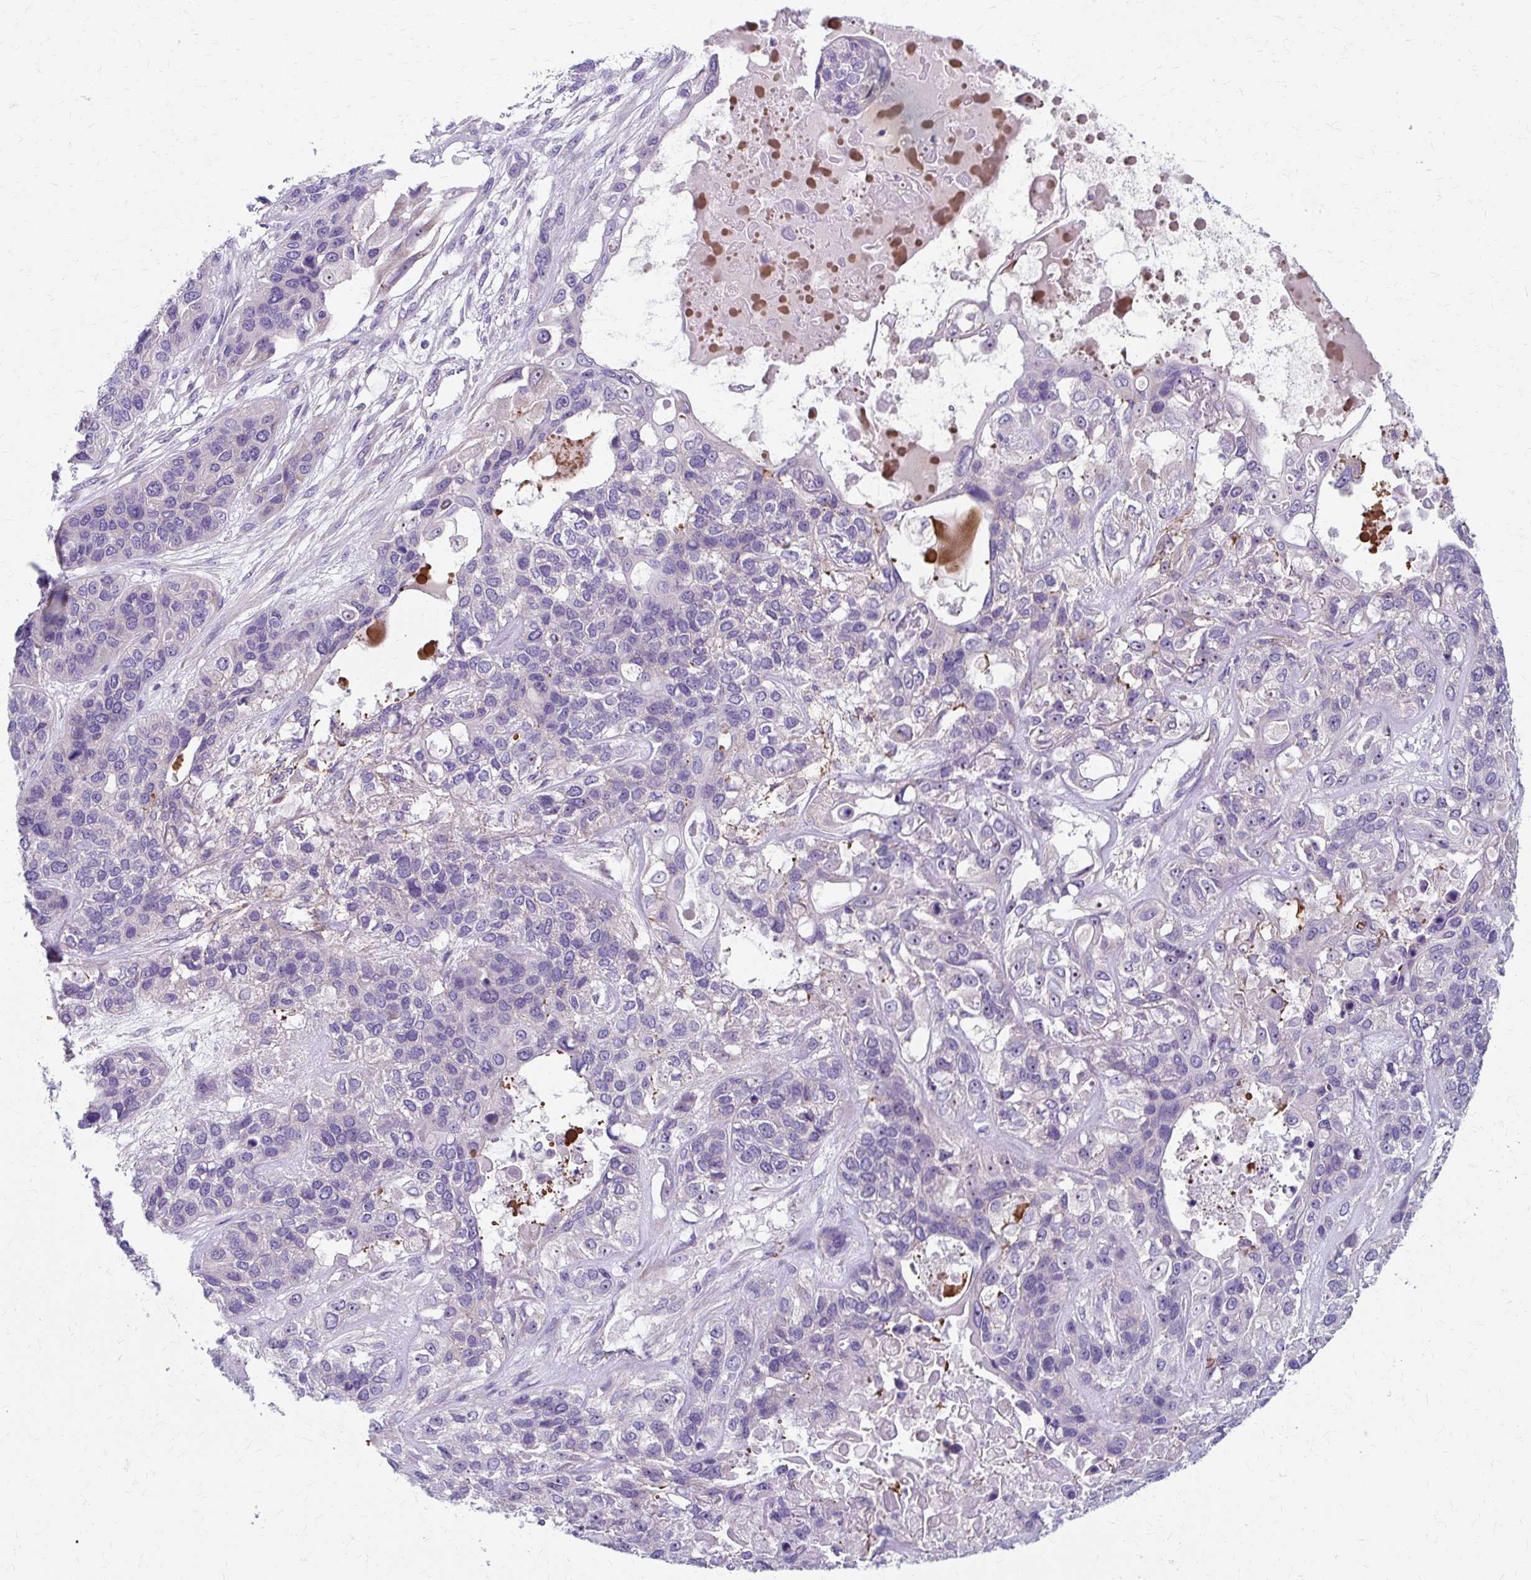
{"staining": {"intensity": "negative", "quantity": "none", "location": "none"}, "tissue": "lung cancer", "cell_type": "Tumor cells", "image_type": "cancer", "snomed": [{"axis": "morphology", "description": "Squamous cell carcinoma, NOS"}, {"axis": "topography", "description": "Lung"}], "caption": "Immunohistochemistry image of lung cancer (squamous cell carcinoma) stained for a protein (brown), which demonstrates no expression in tumor cells. The staining was performed using DAB (3,3'-diaminobenzidine) to visualize the protein expression in brown, while the nuclei were stained in blue with hematoxylin (Magnification: 20x).", "gene": "ZNF555", "patient": {"sex": "female", "age": 70}}